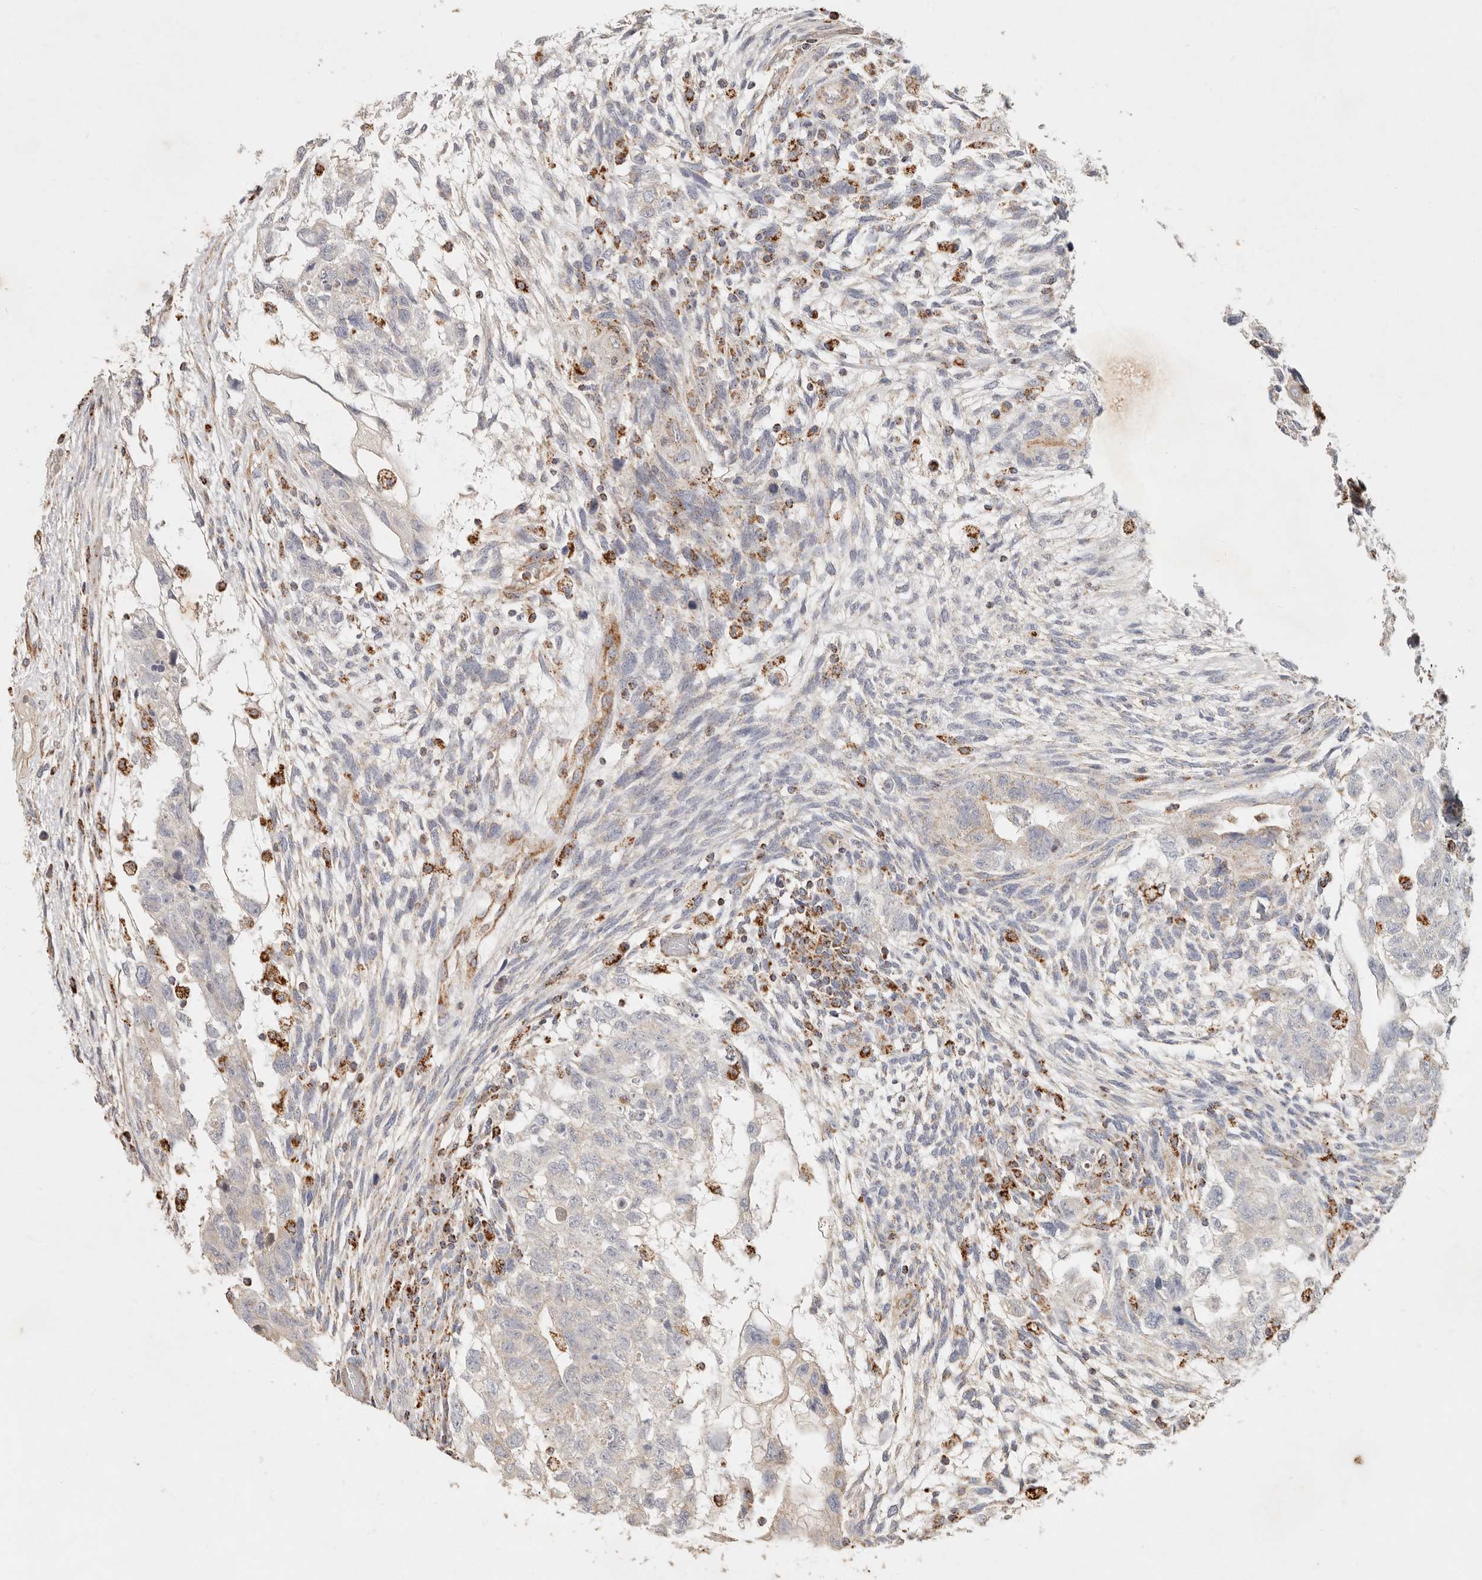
{"staining": {"intensity": "negative", "quantity": "none", "location": "none"}, "tissue": "testis cancer", "cell_type": "Tumor cells", "image_type": "cancer", "snomed": [{"axis": "morphology", "description": "Normal tissue, NOS"}, {"axis": "morphology", "description": "Carcinoma, Embryonal, NOS"}, {"axis": "topography", "description": "Testis"}], "caption": "DAB (3,3'-diaminobenzidine) immunohistochemical staining of human testis embryonal carcinoma shows no significant positivity in tumor cells.", "gene": "ARHGEF10L", "patient": {"sex": "male", "age": 36}}